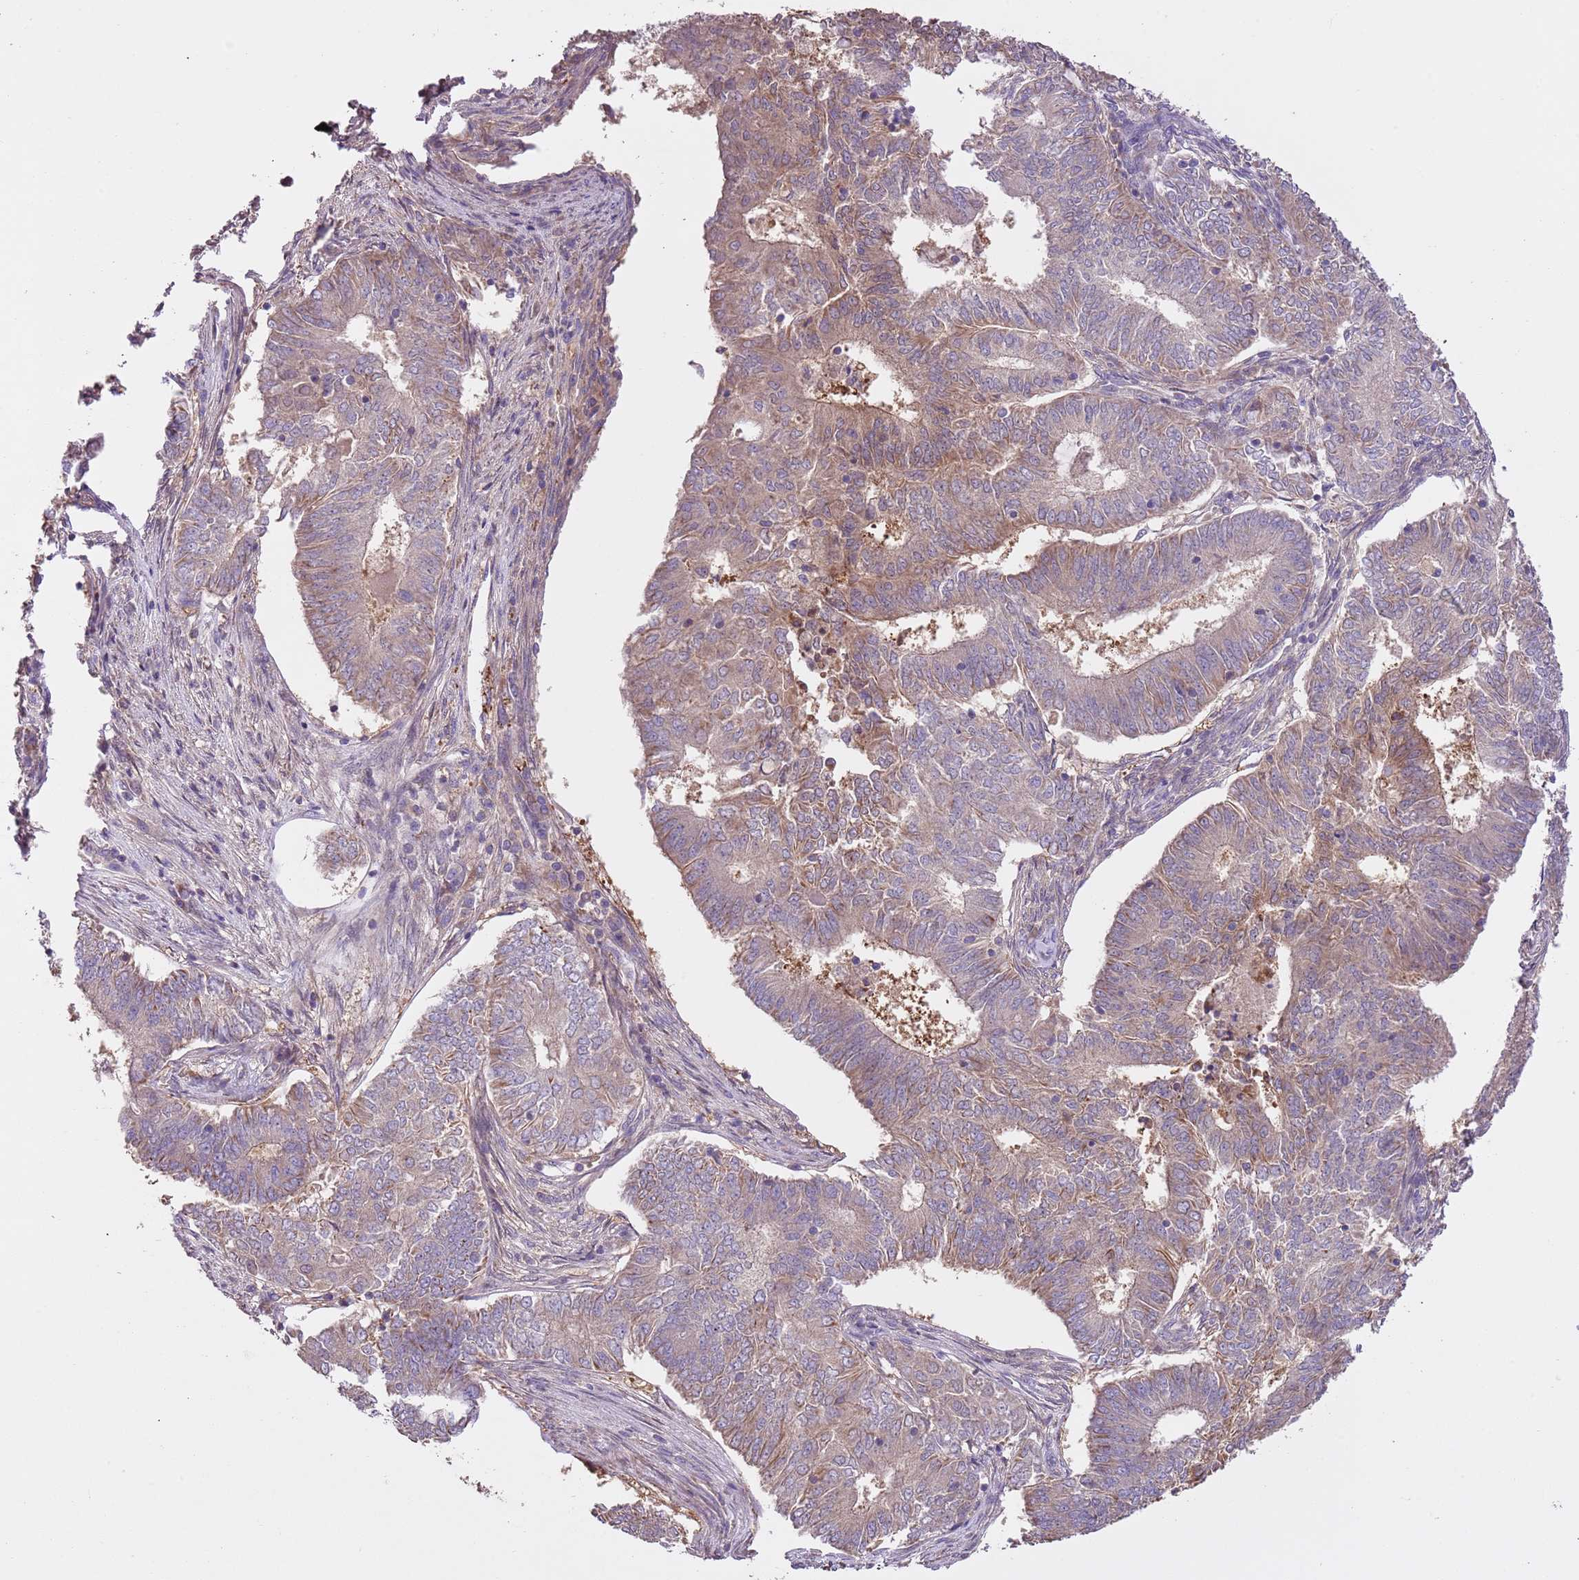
{"staining": {"intensity": "weak", "quantity": "25%-75%", "location": "cytoplasmic/membranous"}, "tissue": "endometrial cancer", "cell_type": "Tumor cells", "image_type": "cancer", "snomed": [{"axis": "morphology", "description": "Adenocarcinoma, NOS"}, {"axis": "topography", "description": "Endometrium"}], "caption": "Approximately 25%-75% of tumor cells in human endometrial cancer (adenocarcinoma) demonstrate weak cytoplasmic/membranous protein expression as visualized by brown immunohistochemical staining.", "gene": "FAM89B", "patient": {"sex": "female", "age": 62}}